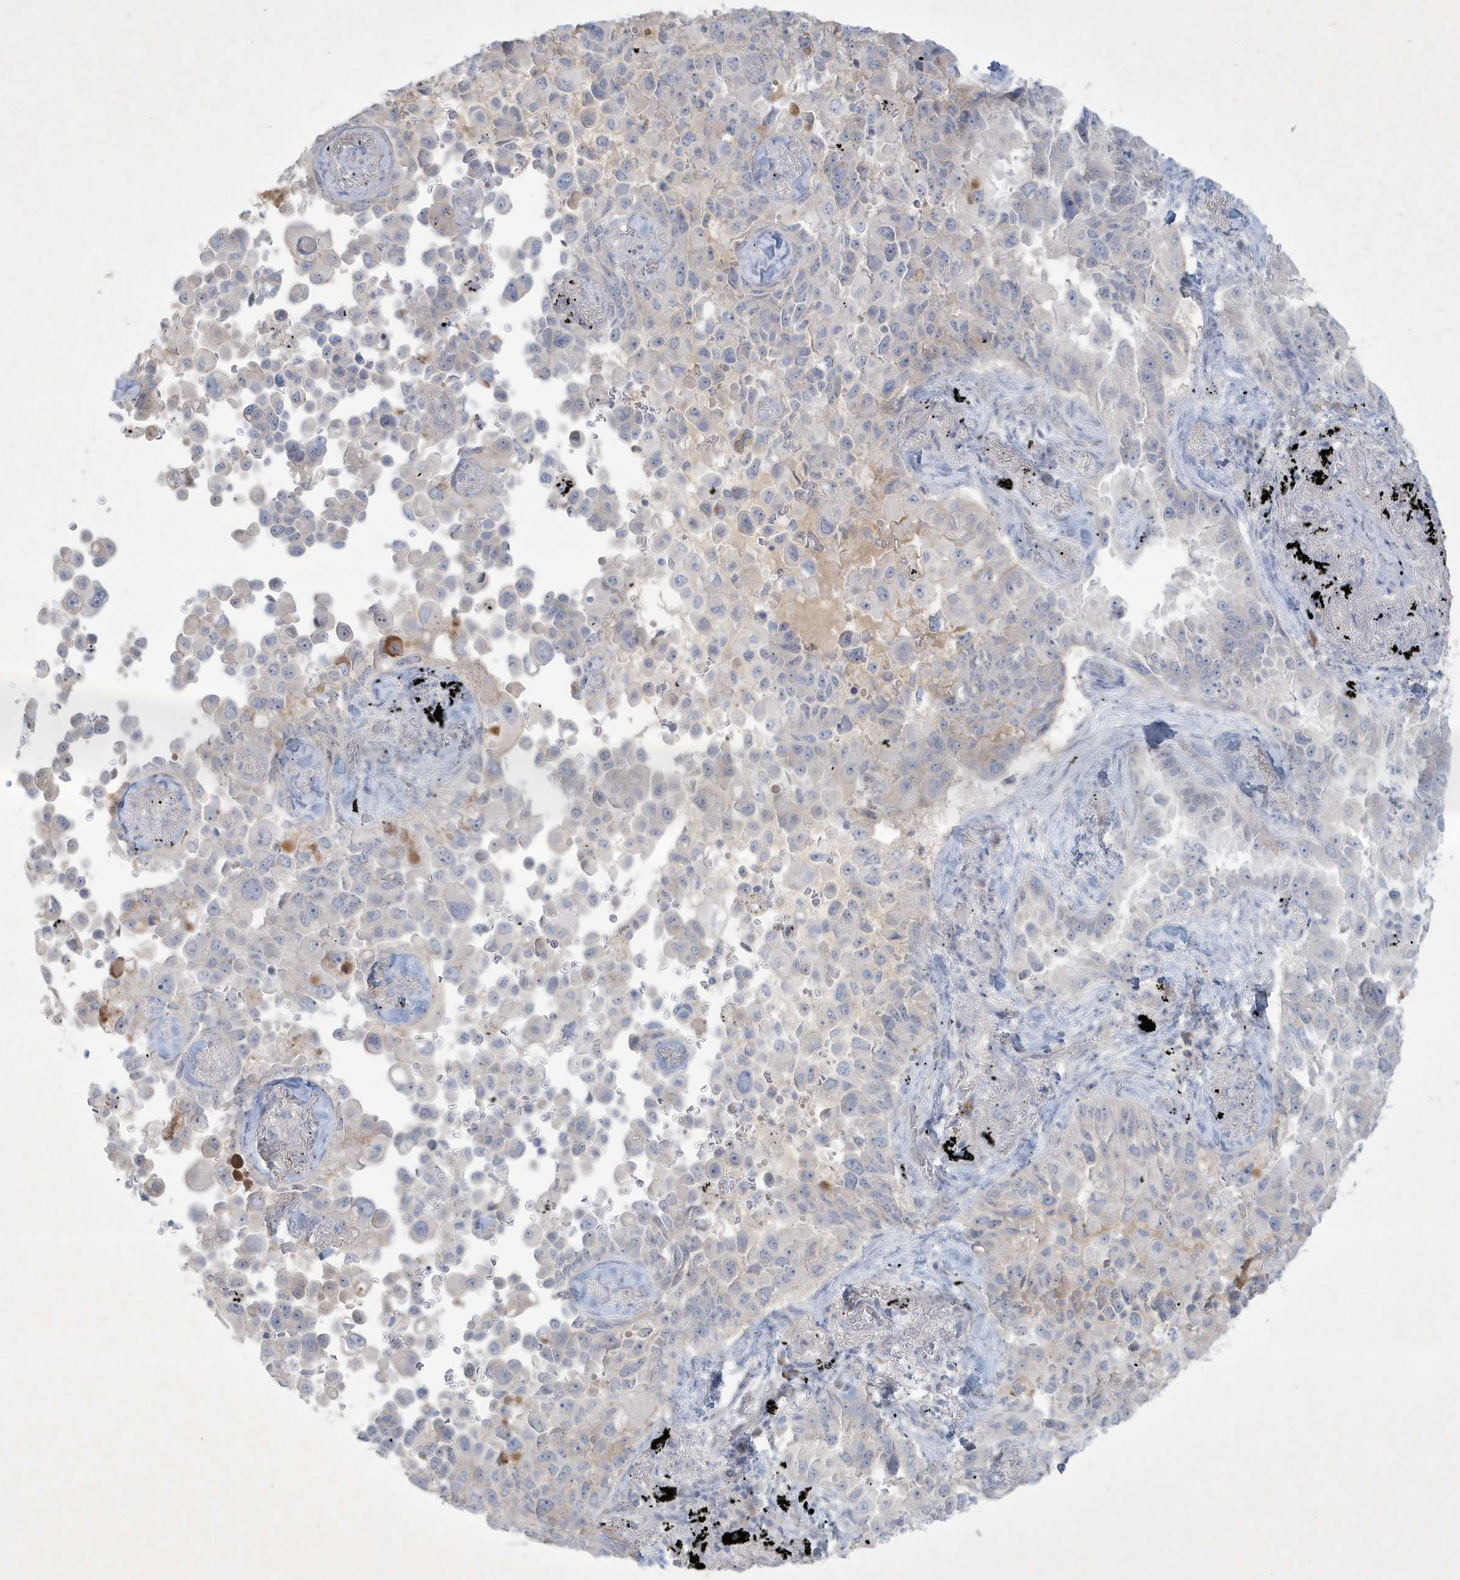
{"staining": {"intensity": "negative", "quantity": "none", "location": "none"}, "tissue": "lung cancer", "cell_type": "Tumor cells", "image_type": "cancer", "snomed": [{"axis": "morphology", "description": "Adenocarcinoma, NOS"}, {"axis": "topography", "description": "Lung"}], "caption": "A photomicrograph of human lung cancer (adenocarcinoma) is negative for staining in tumor cells.", "gene": "CCDC24", "patient": {"sex": "female", "age": 67}}